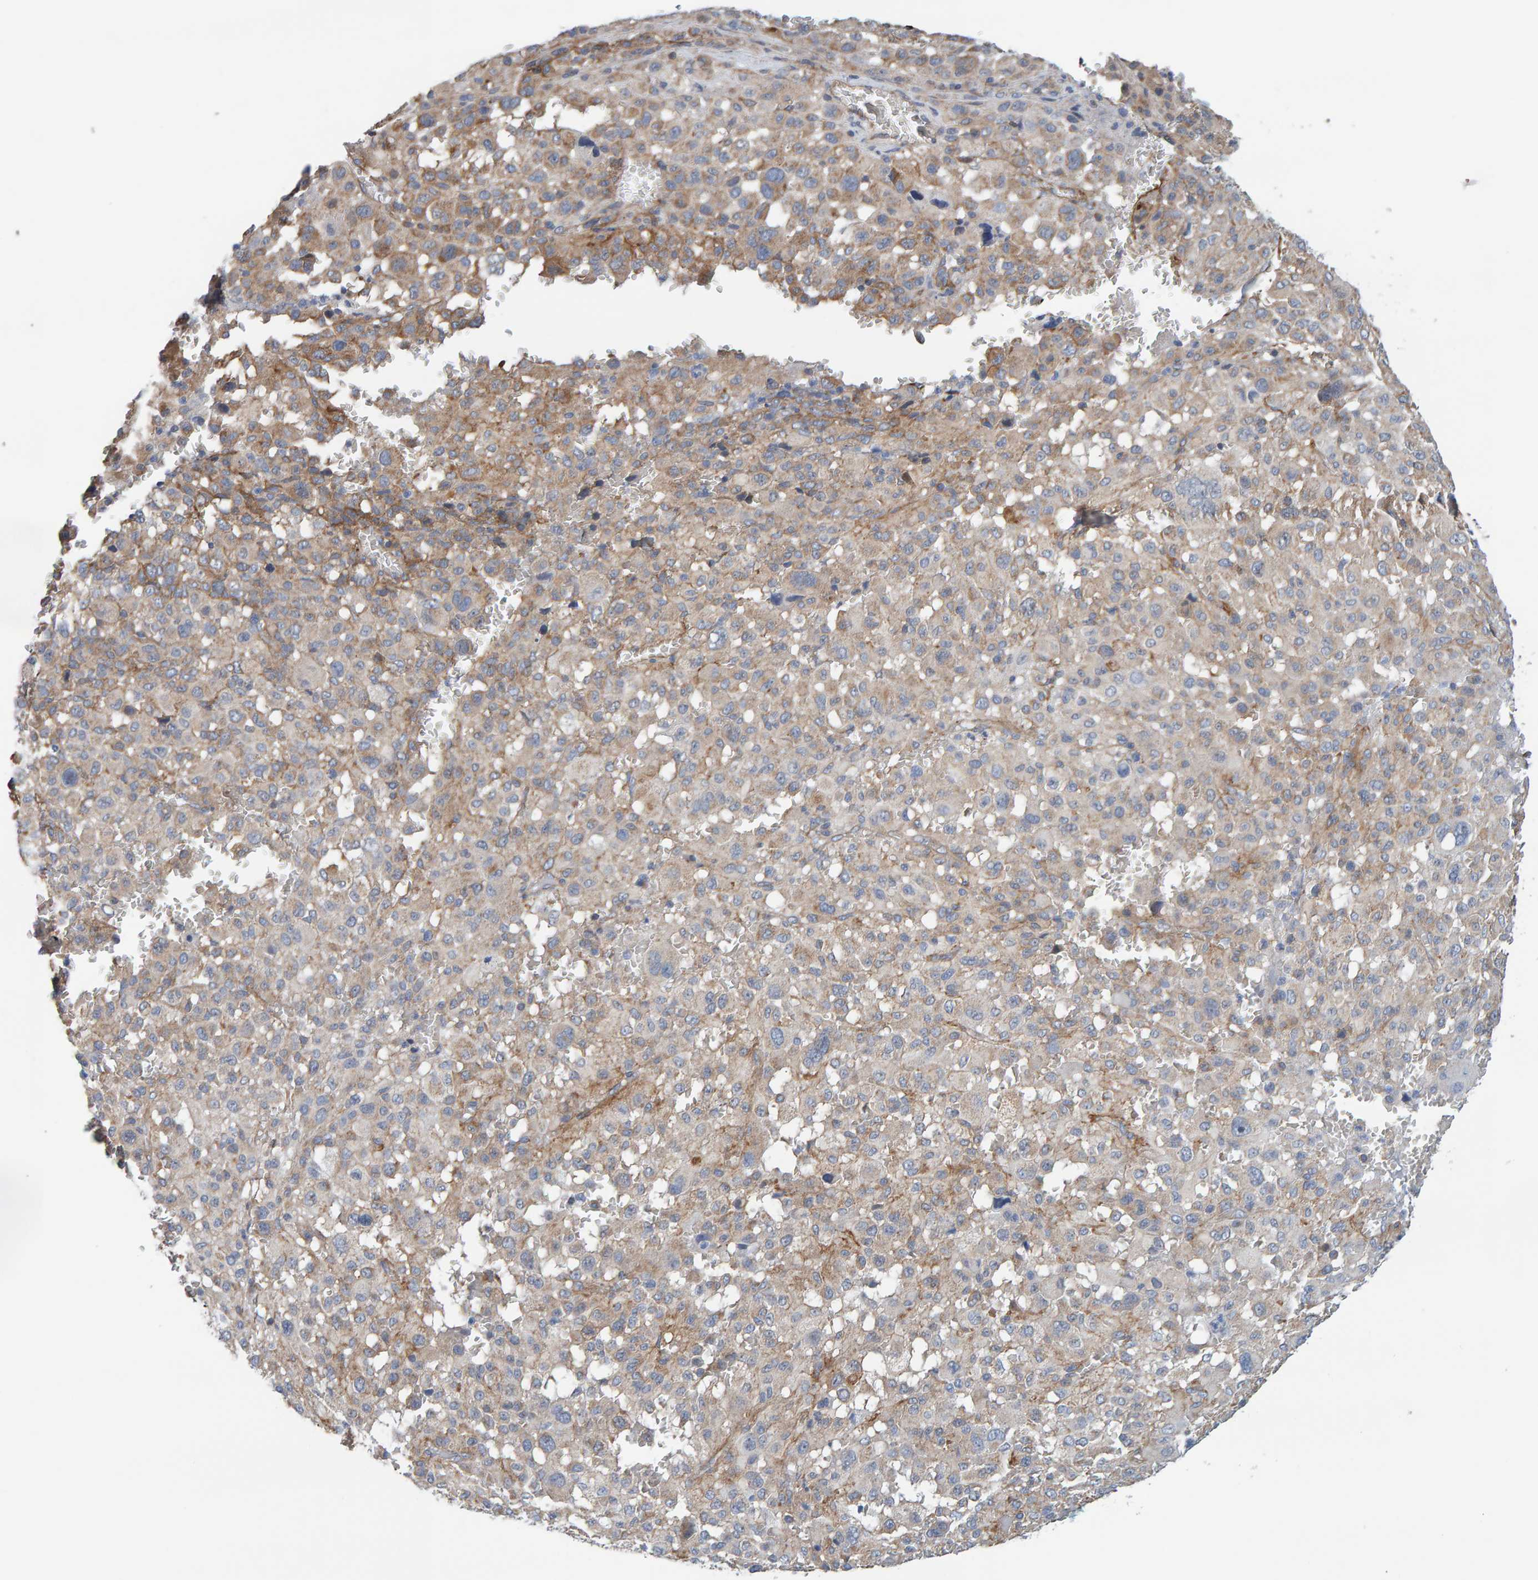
{"staining": {"intensity": "moderate", "quantity": "<25%", "location": "cytoplasmic/membranous"}, "tissue": "melanoma", "cell_type": "Tumor cells", "image_type": "cancer", "snomed": [{"axis": "morphology", "description": "Malignant melanoma, Metastatic site"}, {"axis": "topography", "description": "Skin"}], "caption": "Protein analysis of malignant melanoma (metastatic site) tissue shows moderate cytoplasmic/membranous staining in about <25% of tumor cells.", "gene": "RGP1", "patient": {"sex": "female", "age": 74}}